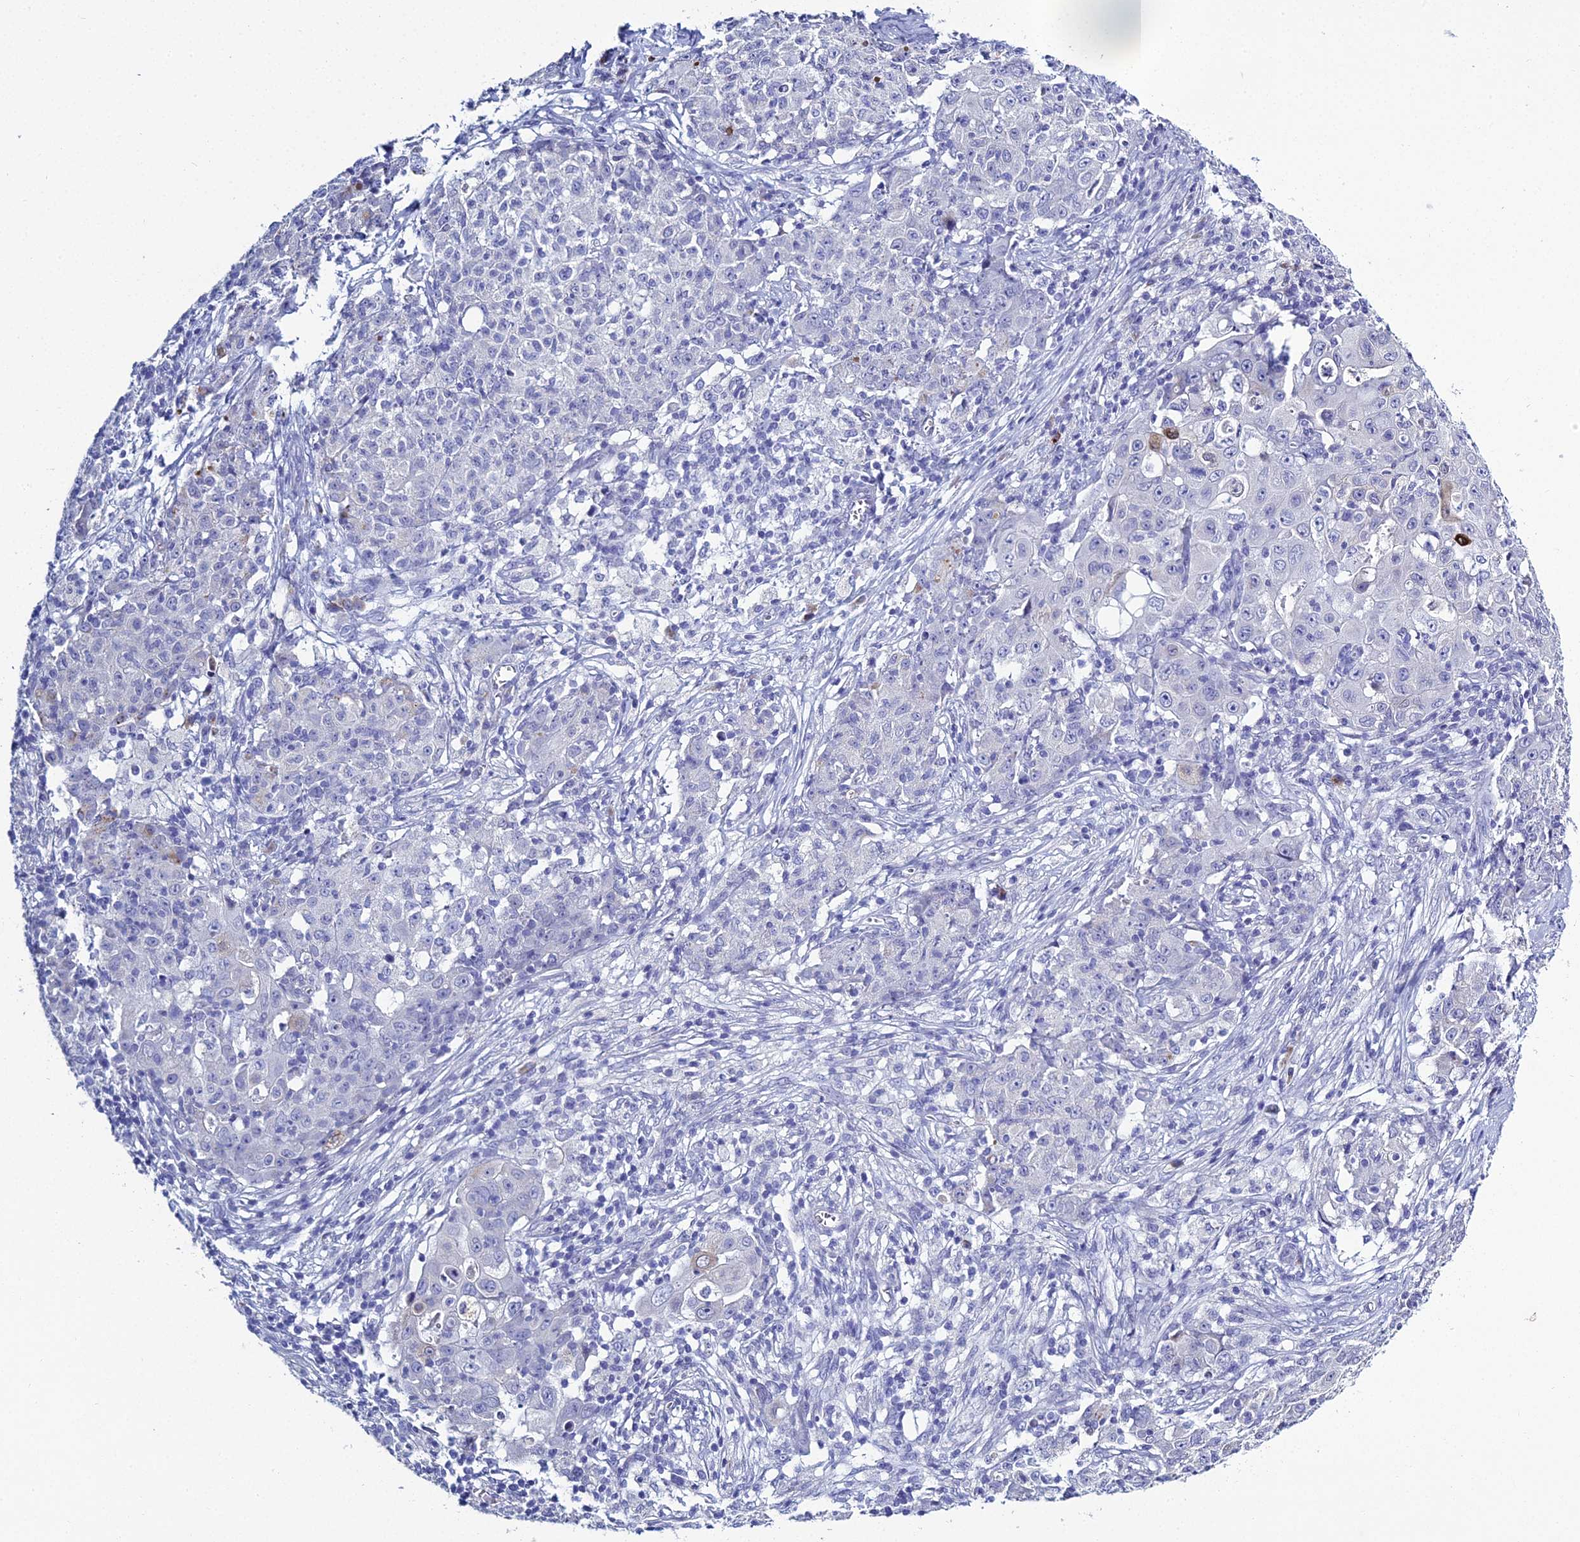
{"staining": {"intensity": "negative", "quantity": "none", "location": "none"}, "tissue": "ovarian cancer", "cell_type": "Tumor cells", "image_type": "cancer", "snomed": [{"axis": "morphology", "description": "Carcinoma, endometroid"}, {"axis": "topography", "description": "Ovary"}], "caption": "Image shows no protein expression in tumor cells of ovarian endometroid carcinoma tissue.", "gene": "MUC13", "patient": {"sex": "female", "age": 42}}